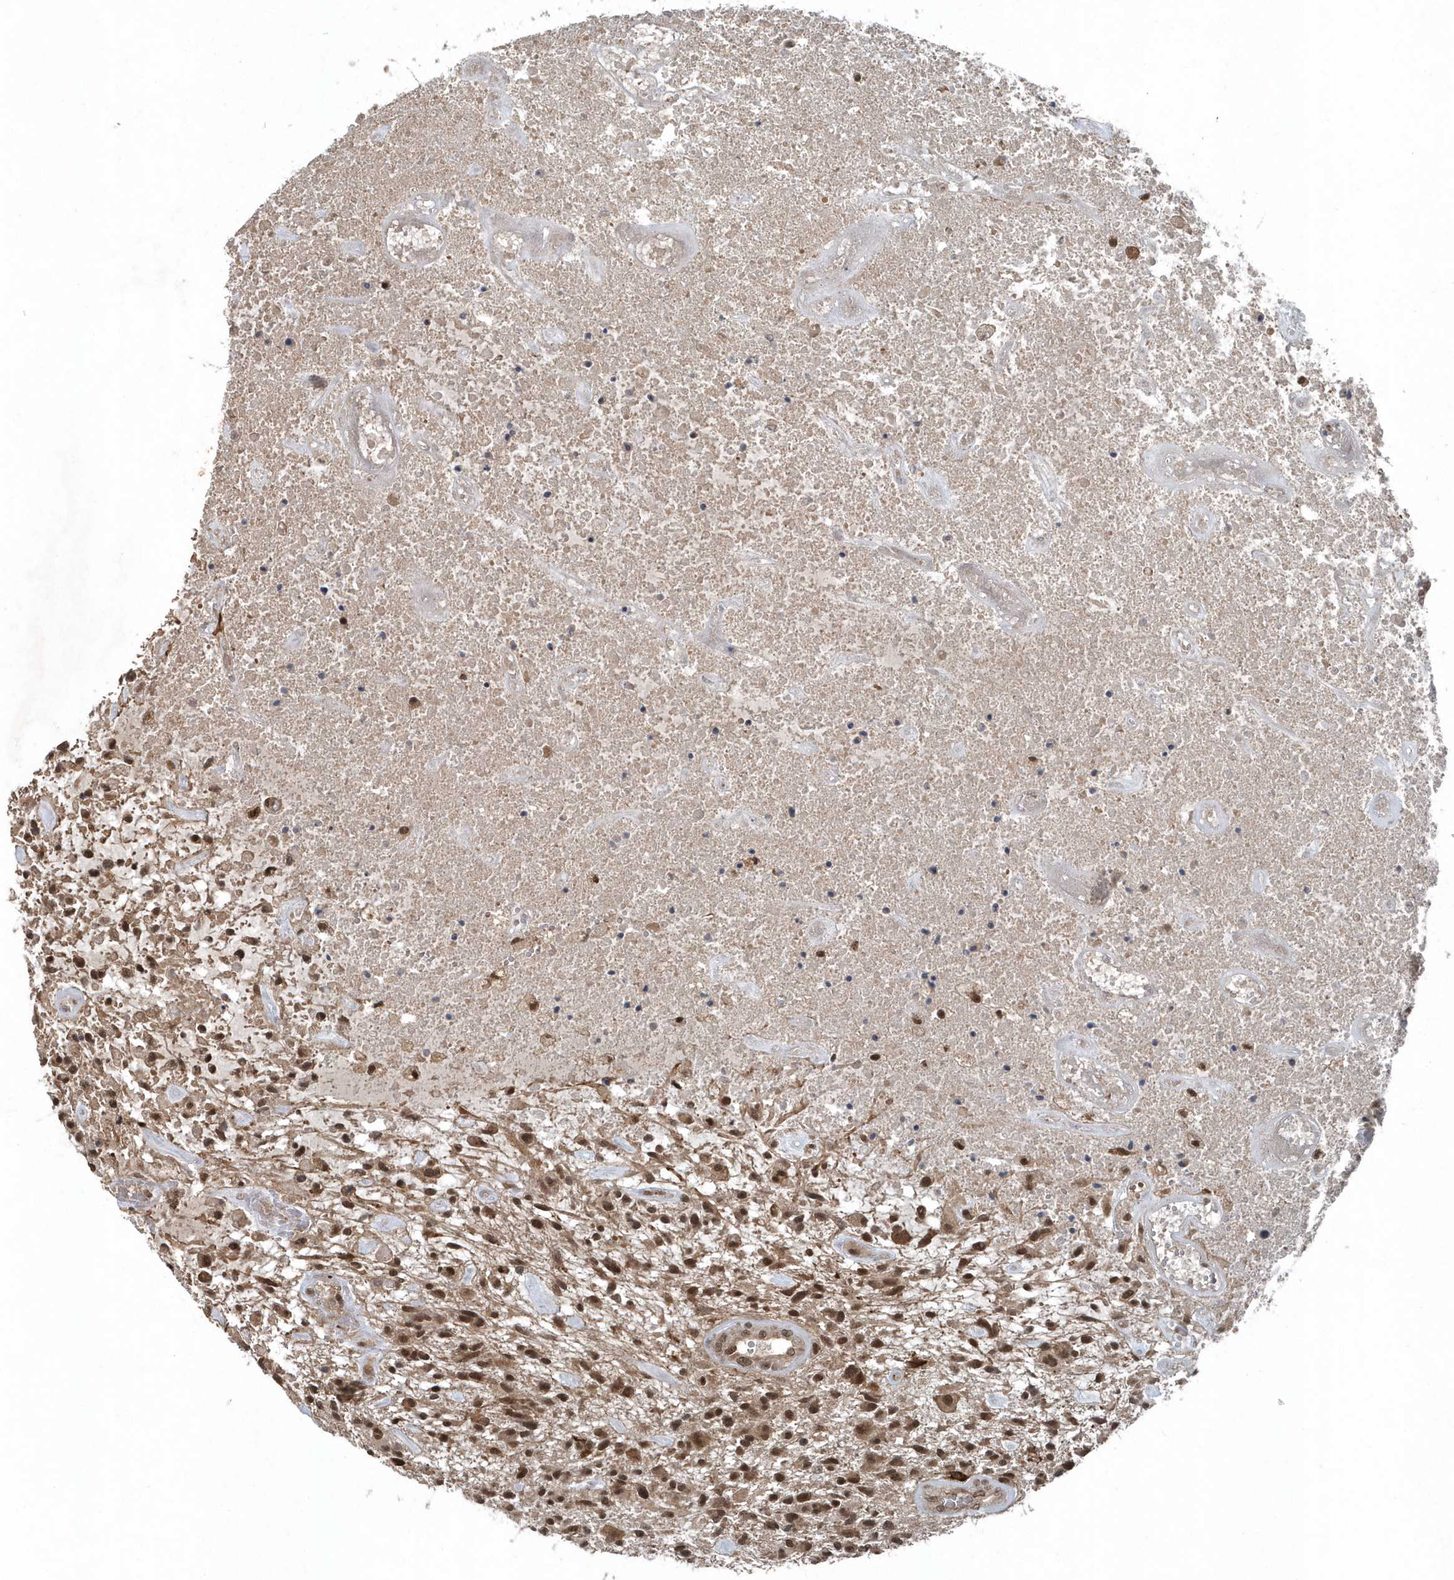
{"staining": {"intensity": "moderate", "quantity": ">75%", "location": "cytoplasmic/membranous,nuclear"}, "tissue": "glioma", "cell_type": "Tumor cells", "image_type": "cancer", "snomed": [{"axis": "morphology", "description": "Glioma, malignant, High grade"}, {"axis": "topography", "description": "Brain"}], "caption": "Brown immunohistochemical staining in human glioma displays moderate cytoplasmic/membranous and nuclear positivity in about >75% of tumor cells. (IHC, brightfield microscopy, high magnification).", "gene": "QTRT2", "patient": {"sex": "male", "age": 47}}